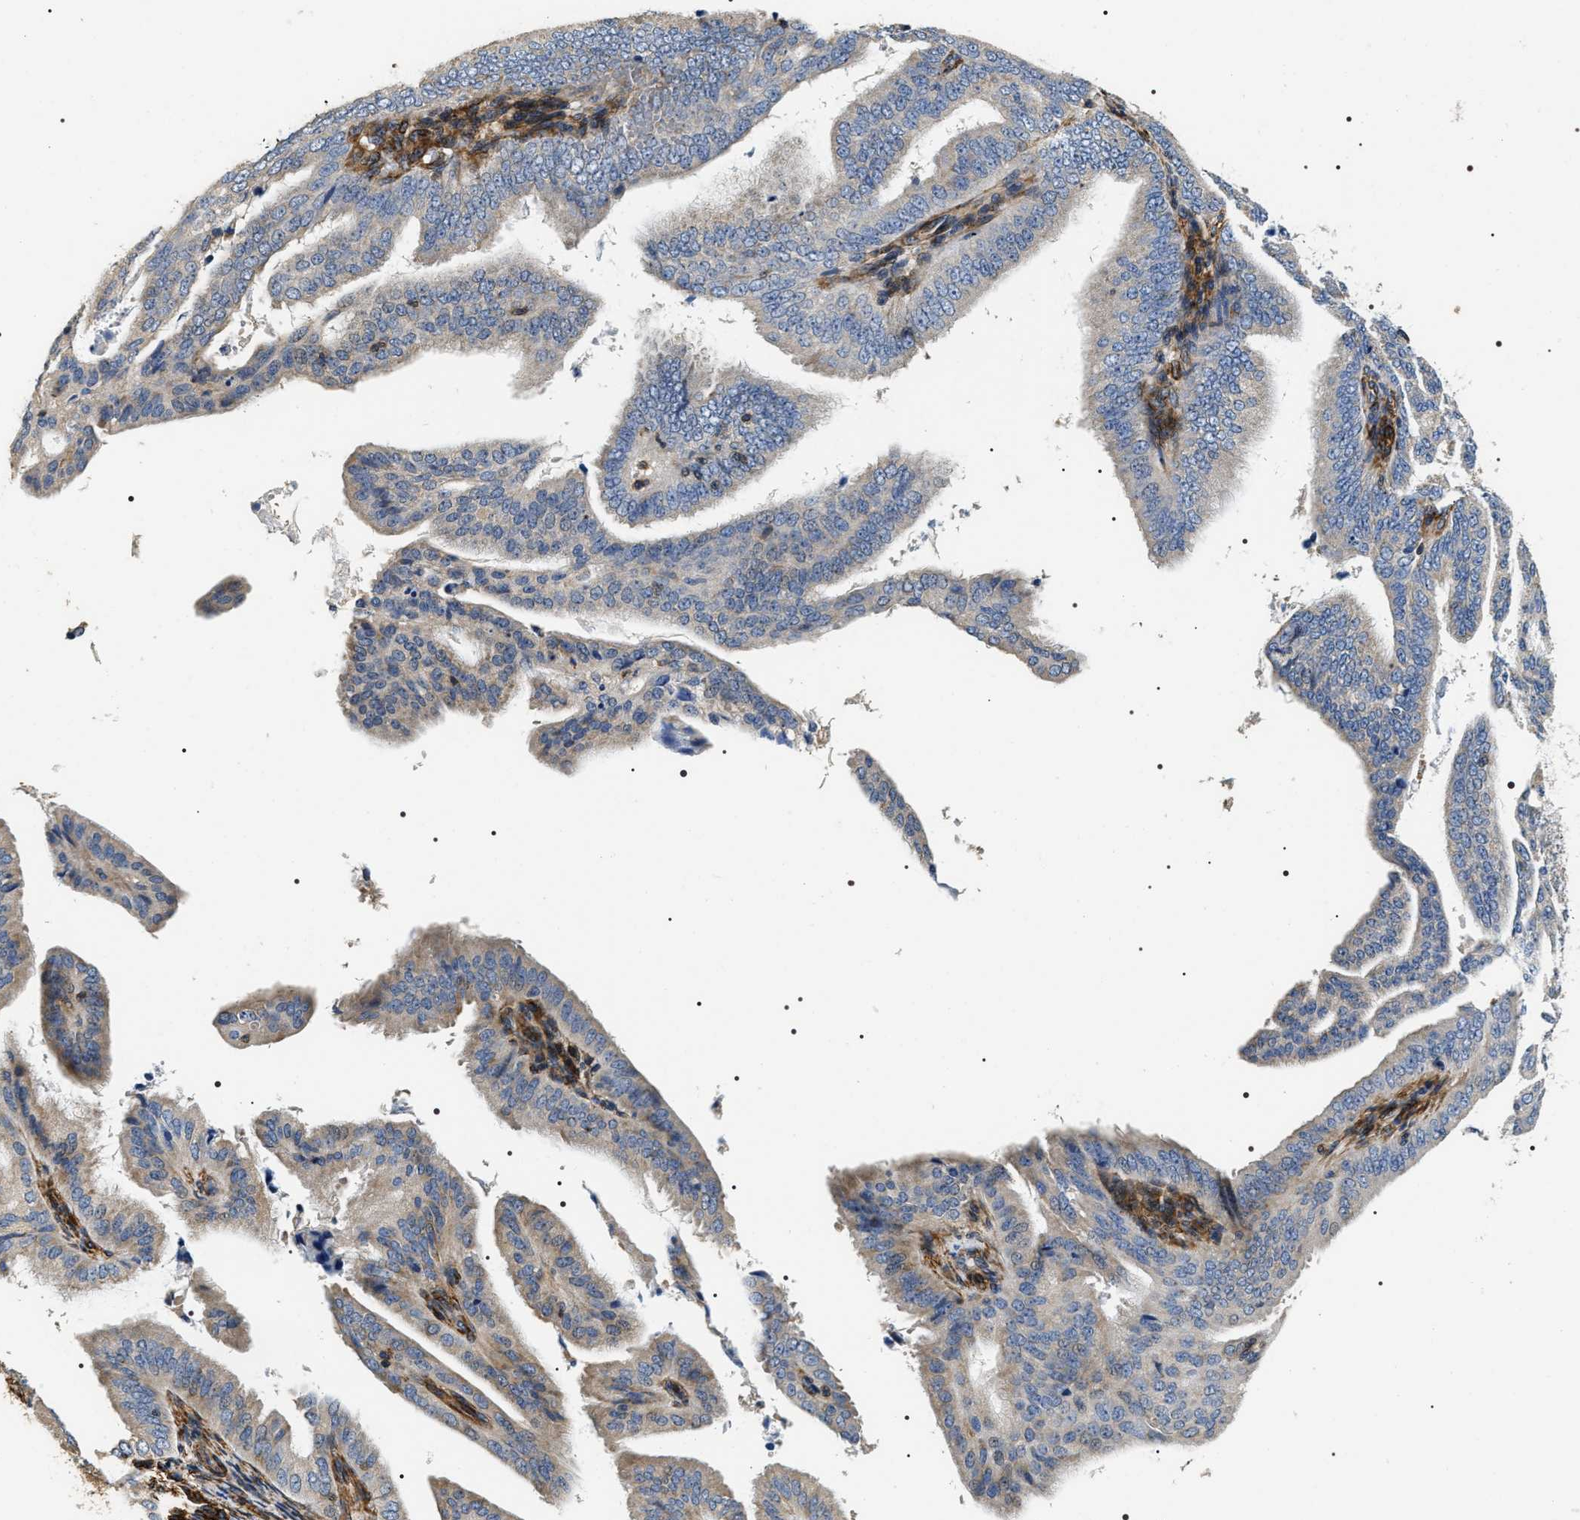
{"staining": {"intensity": "negative", "quantity": "none", "location": "none"}, "tissue": "endometrial cancer", "cell_type": "Tumor cells", "image_type": "cancer", "snomed": [{"axis": "morphology", "description": "Adenocarcinoma, NOS"}, {"axis": "topography", "description": "Endometrium"}], "caption": "Tumor cells are negative for brown protein staining in endometrial cancer.", "gene": "ZC3HAV1L", "patient": {"sex": "female", "age": 58}}